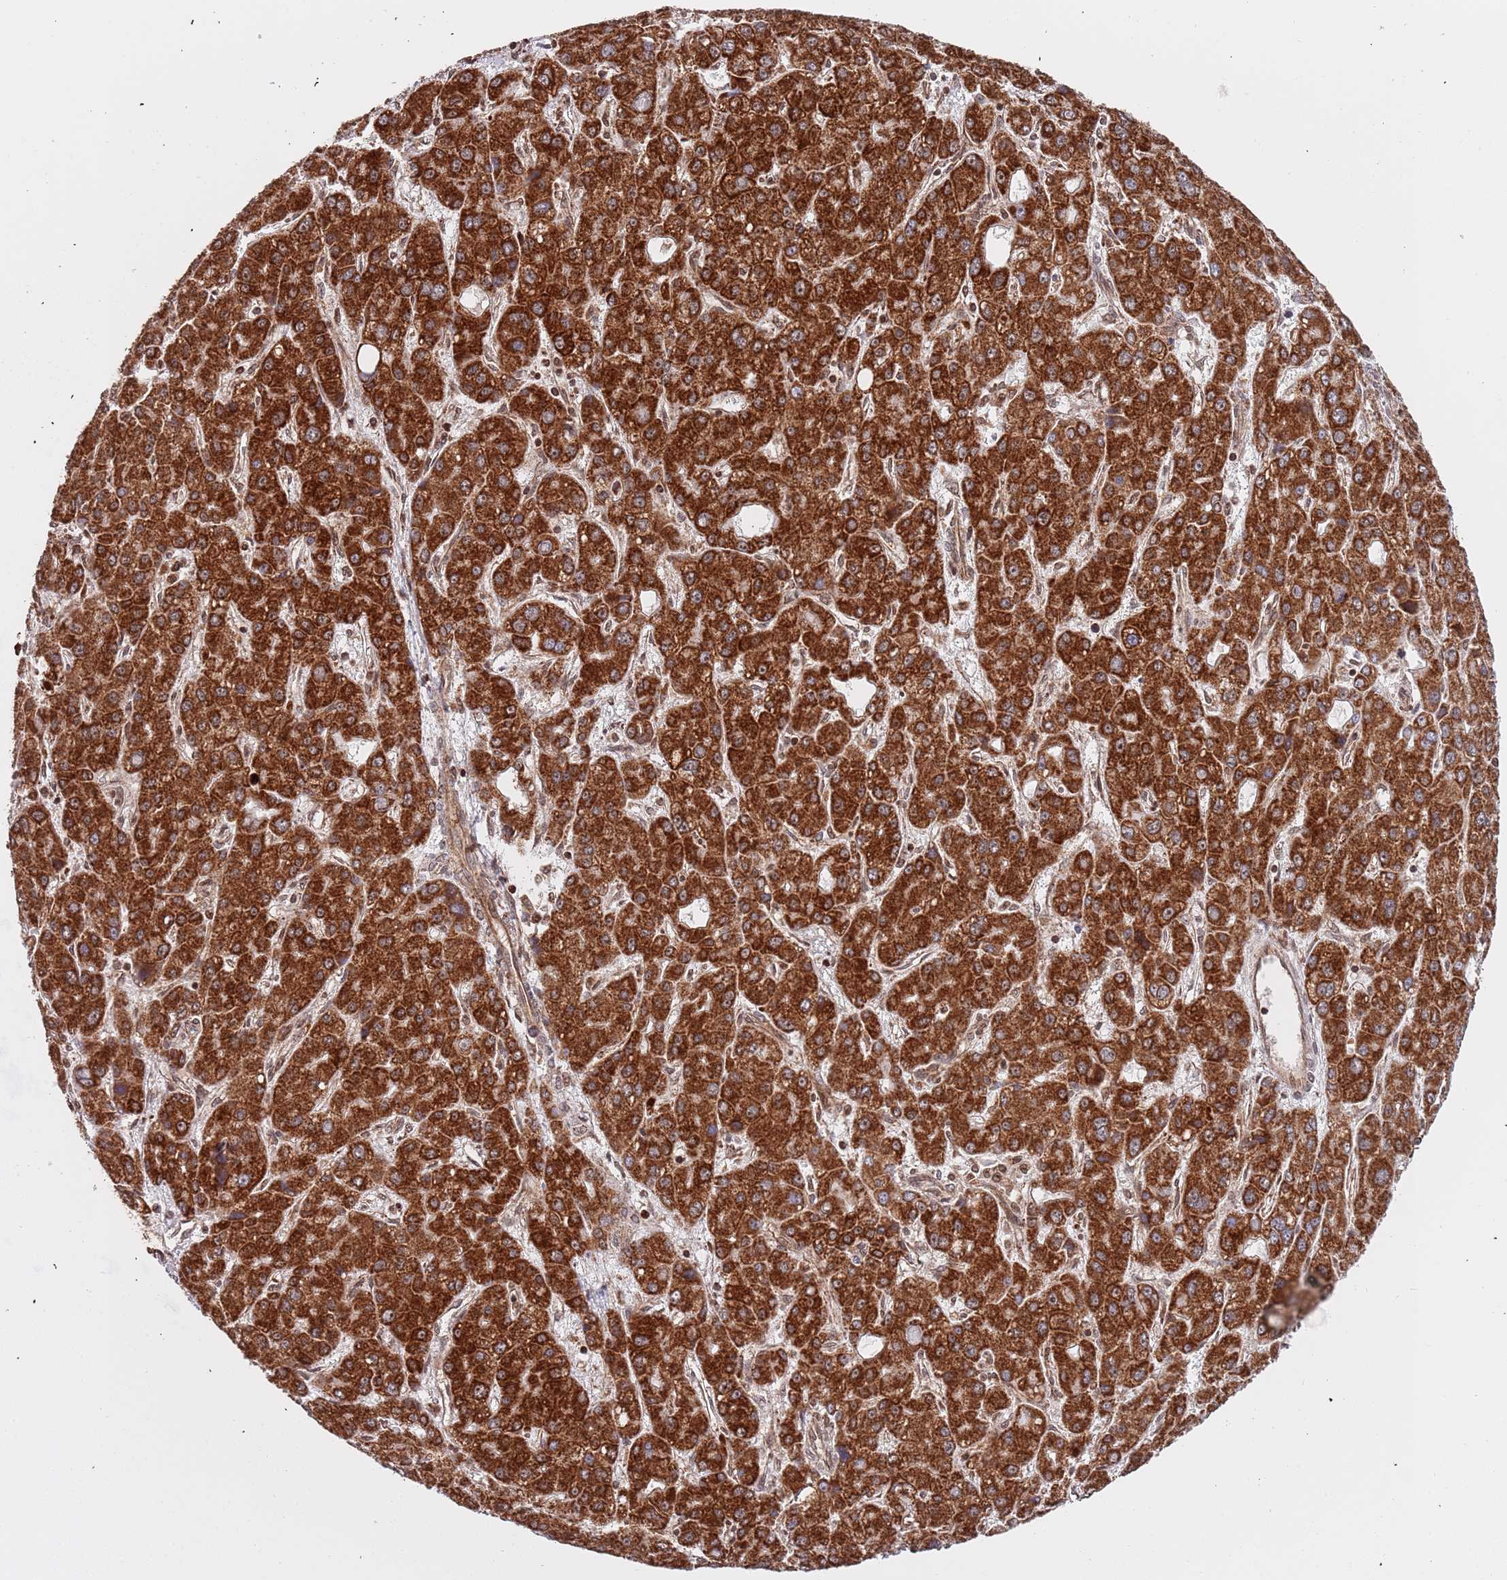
{"staining": {"intensity": "strong", "quantity": ">75%", "location": "cytoplasmic/membranous"}, "tissue": "liver cancer", "cell_type": "Tumor cells", "image_type": "cancer", "snomed": [{"axis": "morphology", "description": "Carcinoma, Hepatocellular, NOS"}, {"axis": "topography", "description": "Liver"}], "caption": "Liver cancer (hepatocellular carcinoma) stained with immunohistochemistry reveals strong cytoplasmic/membranous expression in about >75% of tumor cells. (DAB (3,3'-diaminobenzidine) IHC, brown staining for protein, blue staining for nuclei).", "gene": "DCHS1", "patient": {"sex": "male", "age": 55}}